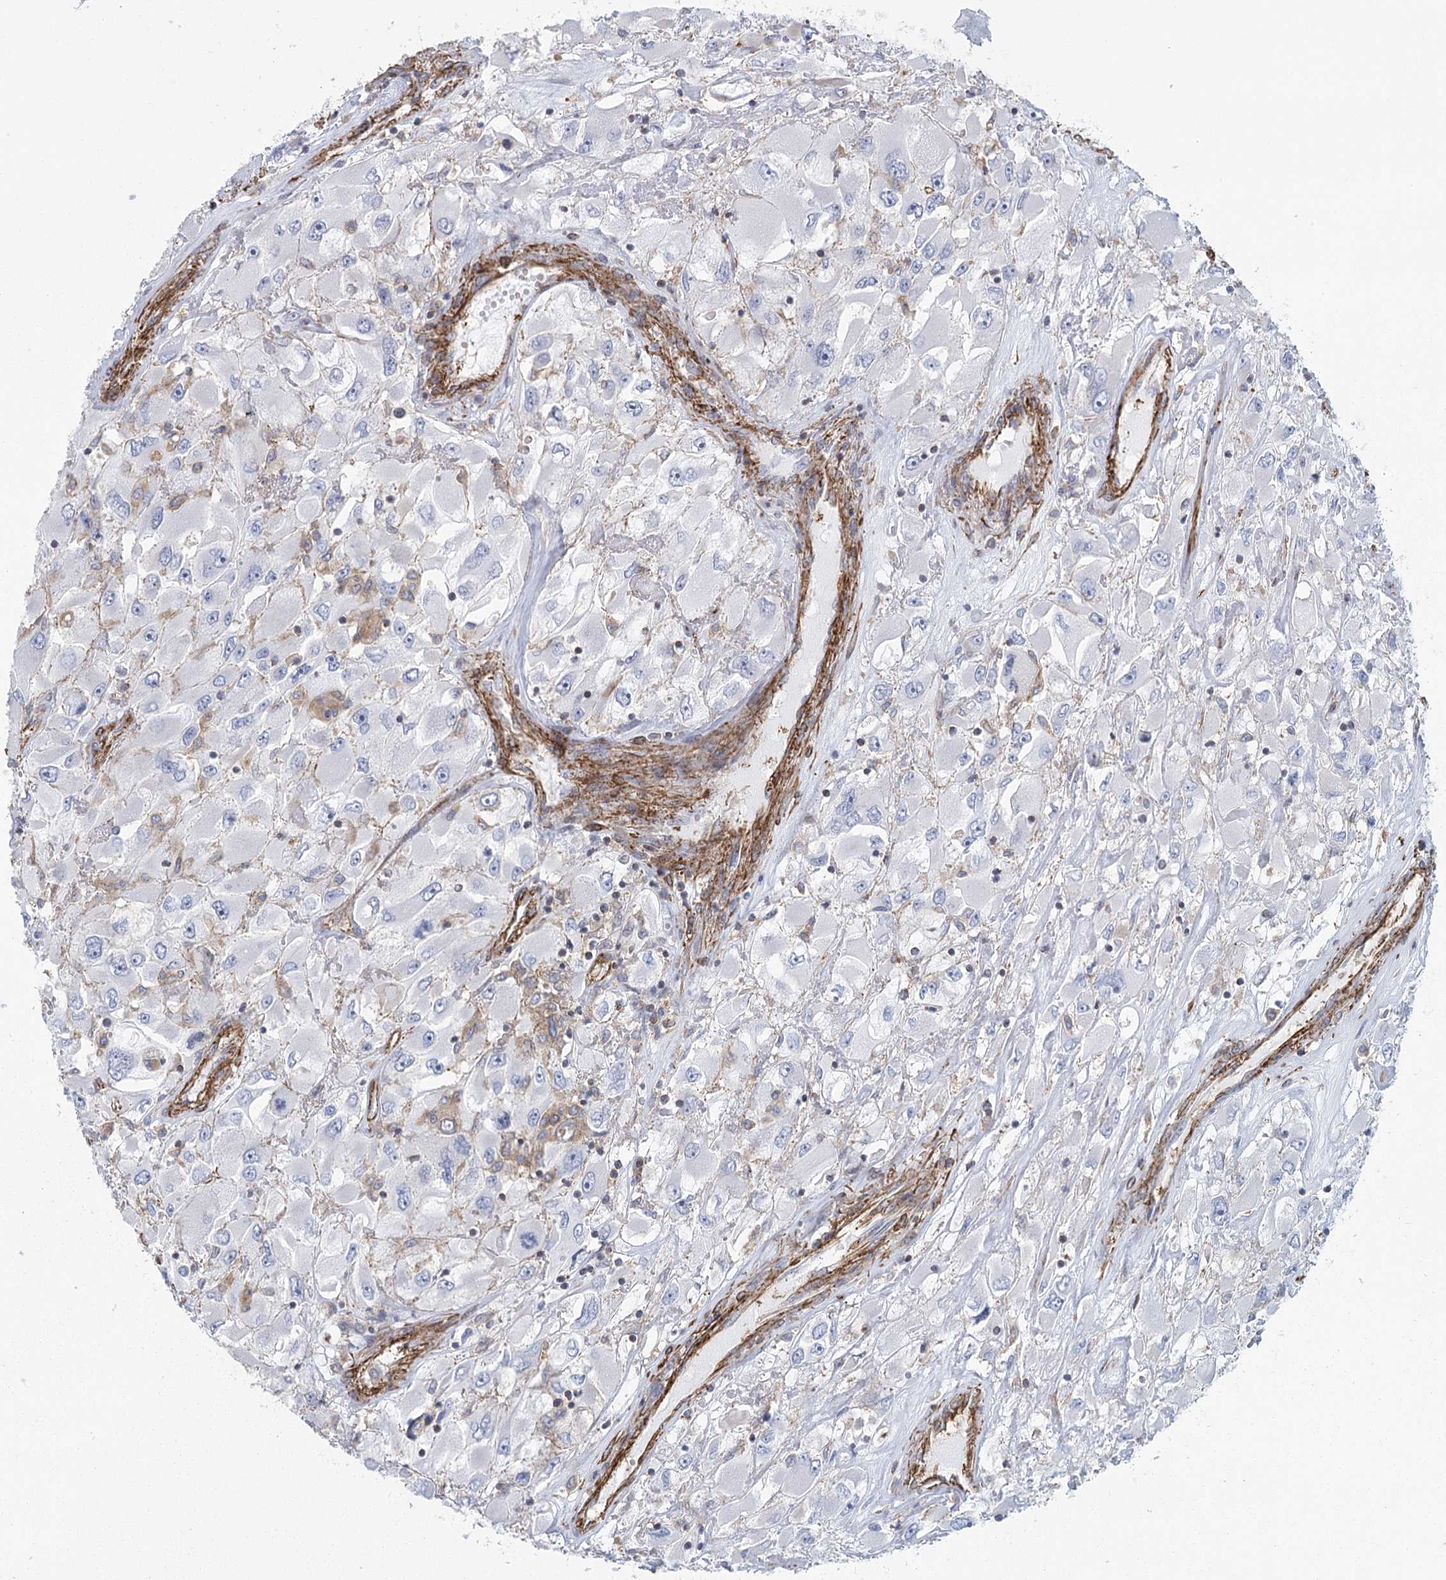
{"staining": {"intensity": "negative", "quantity": "none", "location": "none"}, "tissue": "renal cancer", "cell_type": "Tumor cells", "image_type": "cancer", "snomed": [{"axis": "morphology", "description": "Adenocarcinoma, NOS"}, {"axis": "topography", "description": "Kidney"}], "caption": "Immunohistochemistry histopathology image of neoplastic tissue: human renal cancer stained with DAB (3,3'-diaminobenzidine) exhibits no significant protein expression in tumor cells.", "gene": "IFT46", "patient": {"sex": "female", "age": 52}}